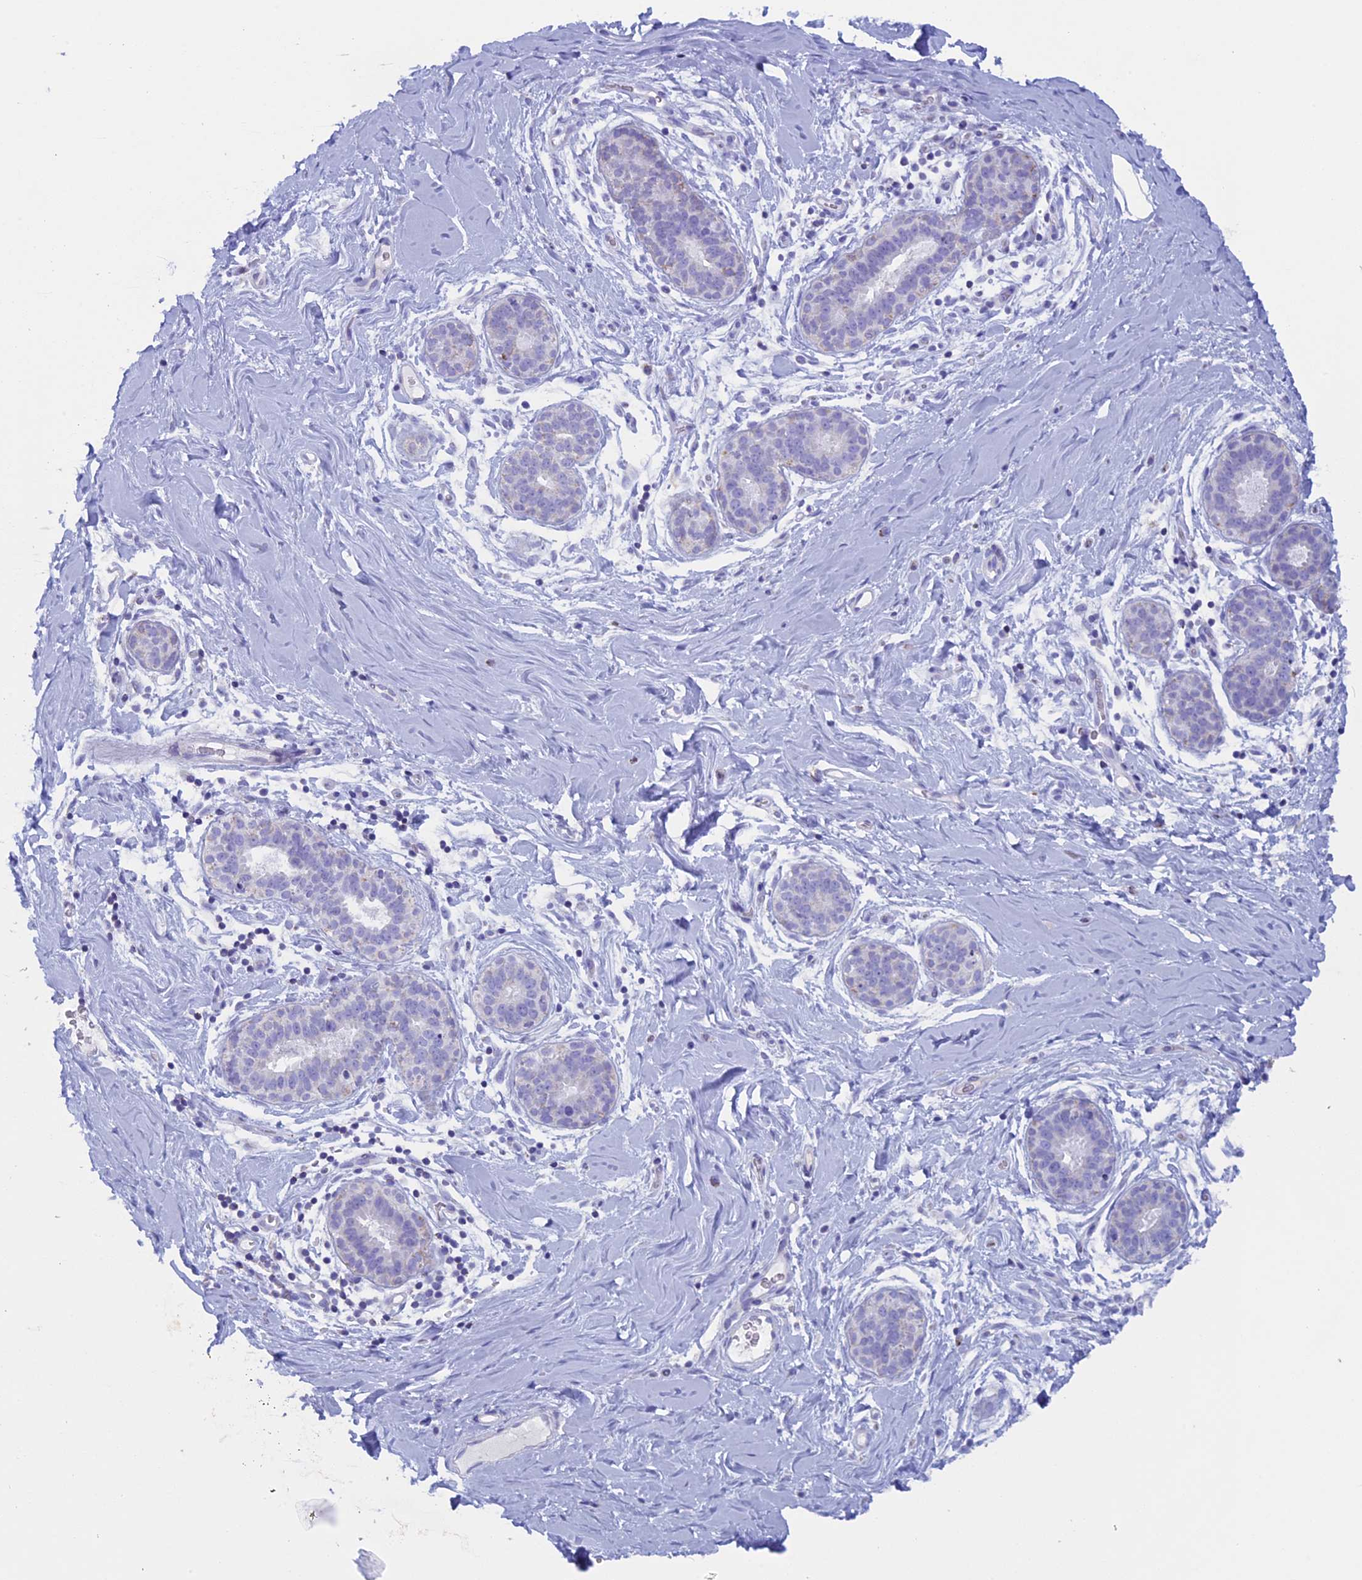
{"staining": {"intensity": "negative", "quantity": "none", "location": "none"}, "tissue": "adipose tissue", "cell_type": "Adipocytes", "image_type": "normal", "snomed": [{"axis": "morphology", "description": "Normal tissue, NOS"}, {"axis": "topography", "description": "Breast"}], "caption": "An immunohistochemistry micrograph of normal adipose tissue is shown. There is no staining in adipocytes of adipose tissue. (DAB (3,3'-diaminobenzidine) immunohistochemistry (IHC) with hematoxylin counter stain).", "gene": "ZNF563", "patient": {"sex": "female", "age": 26}}